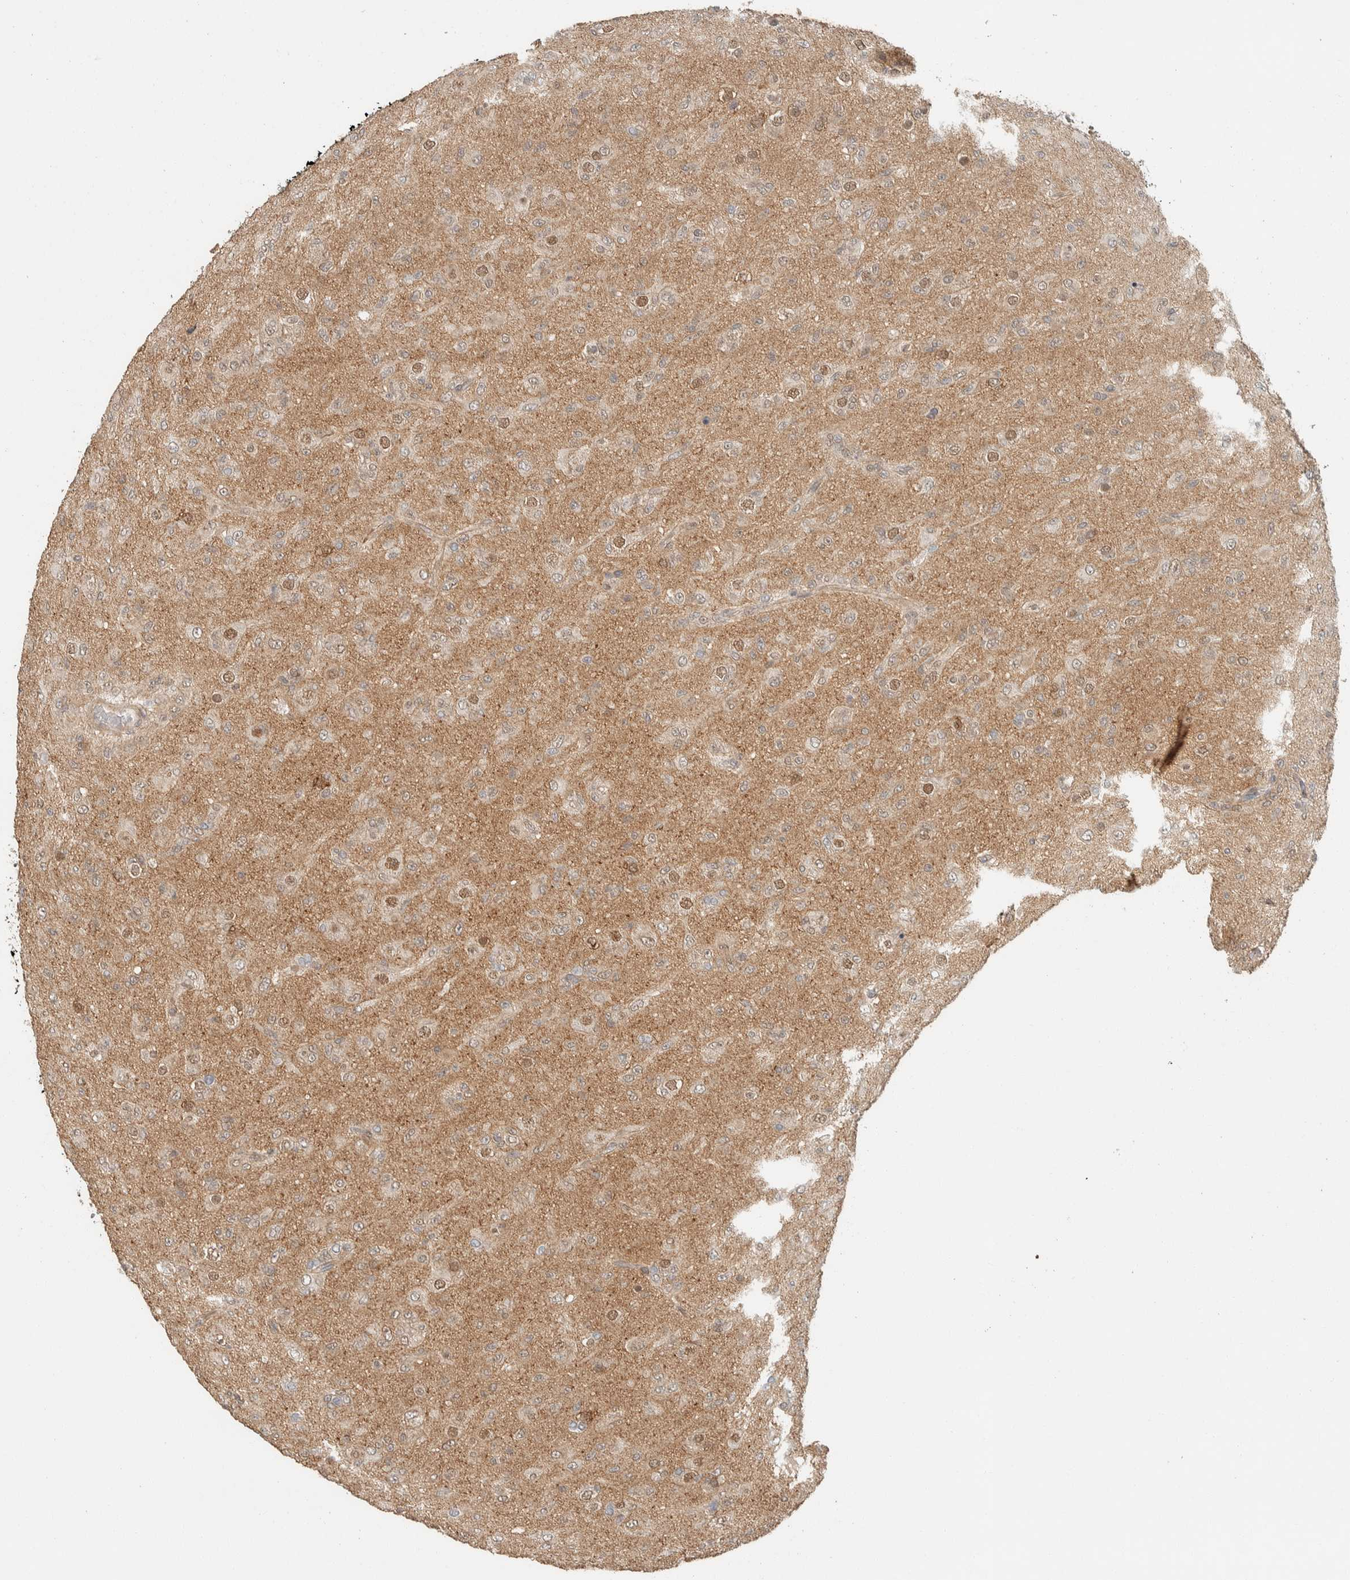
{"staining": {"intensity": "weak", "quantity": "25%-75%", "location": "cytoplasmic/membranous"}, "tissue": "glioma", "cell_type": "Tumor cells", "image_type": "cancer", "snomed": [{"axis": "morphology", "description": "Glioma, malignant, Low grade"}, {"axis": "topography", "description": "Brain"}], "caption": "Weak cytoplasmic/membranous staining for a protein is seen in approximately 25%-75% of tumor cells of glioma using immunohistochemistry (IHC).", "gene": "ZBTB2", "patient": {"sex": "male", "age": 65}}